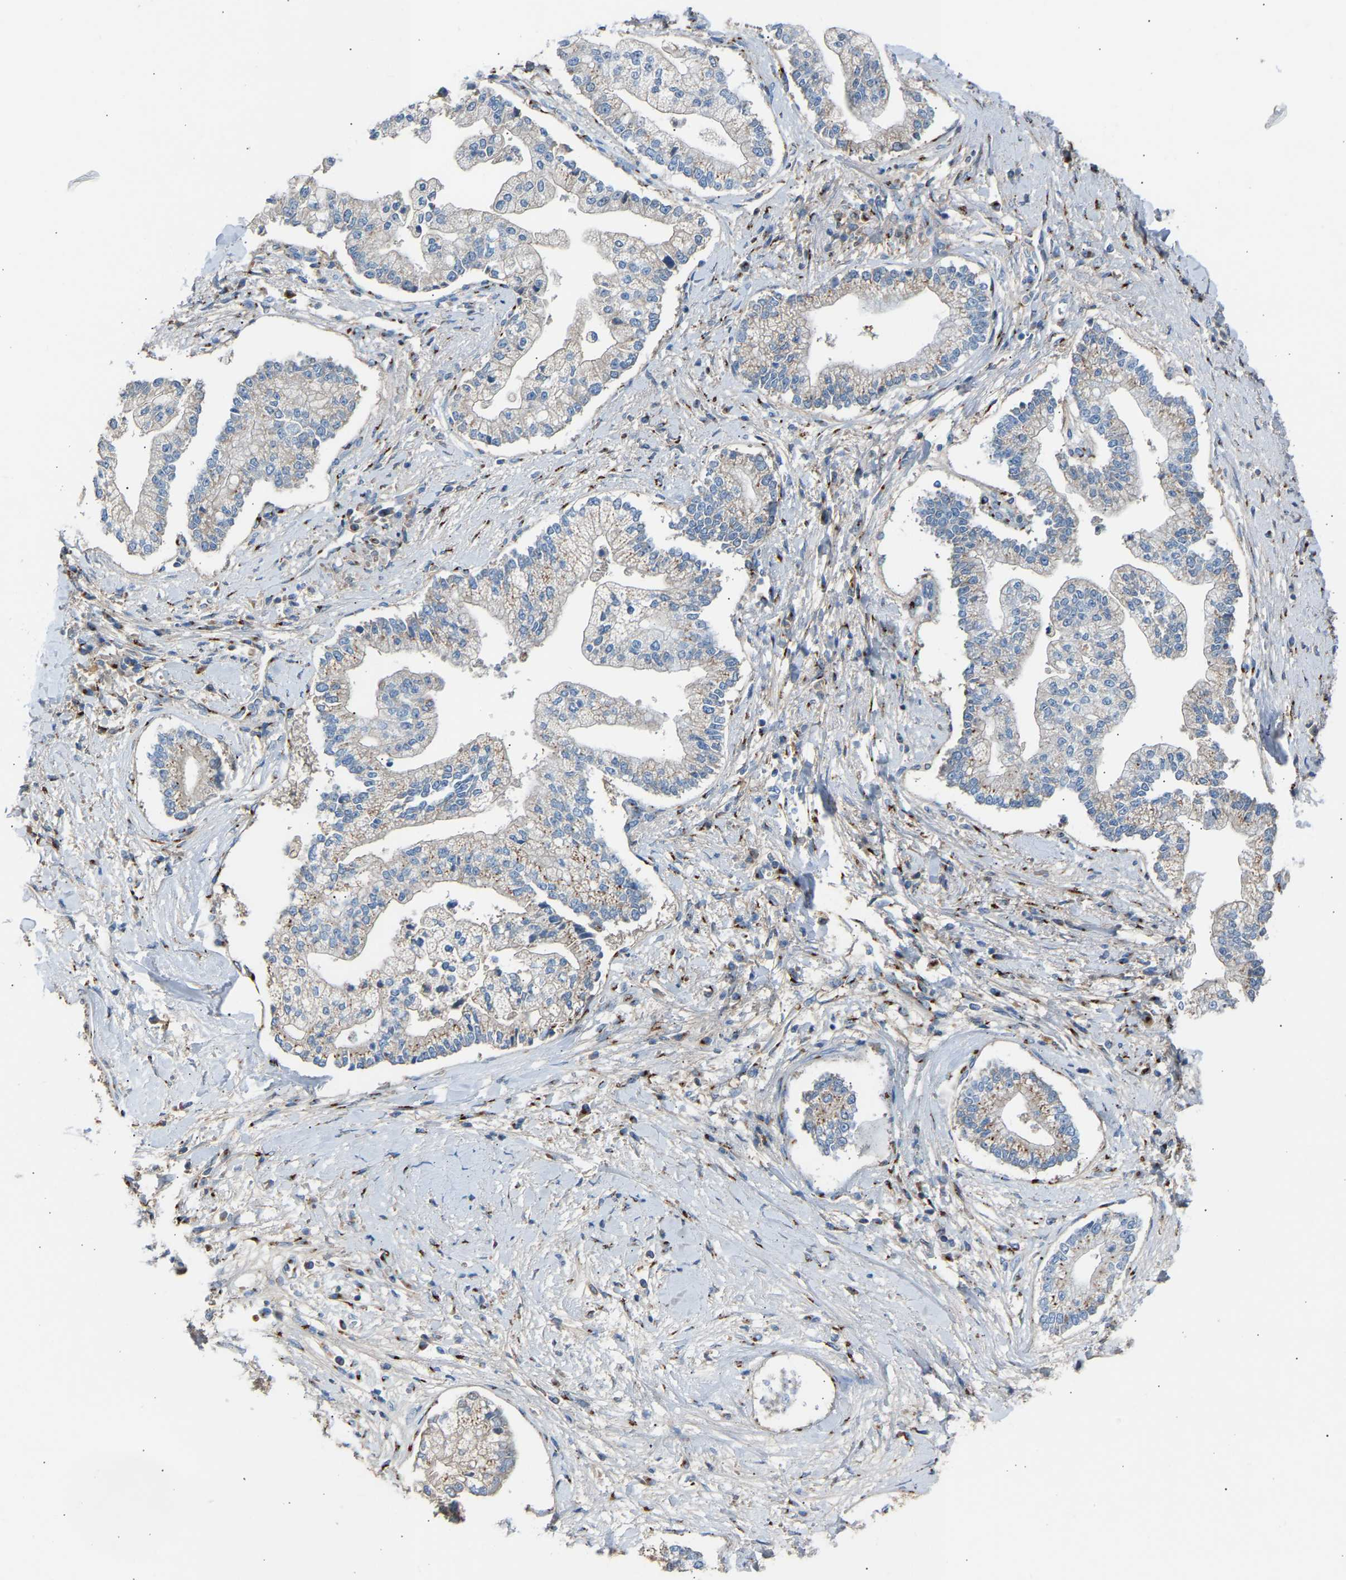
{"staining": {"intensity": "weak", "quantity": "25%-75%", "location": "cytoplasmic/membranous"}, "tissue": "liver cancer", "cell_type": "Tumor cells", "image_type": "cancer", "snomed": [{"axis": "morphology", "description": "Cholangiocarcinoma"}, {"axis": "topography", "description": "Liver"}], "caption": "Human liver cancer stained for a protein (brown) reveals weak cytoplasmic/membranous positive staining in about 25%-75% of tumor cells.", "gene": "CYREN", "patient": {"sex": "male", "age": 50}}